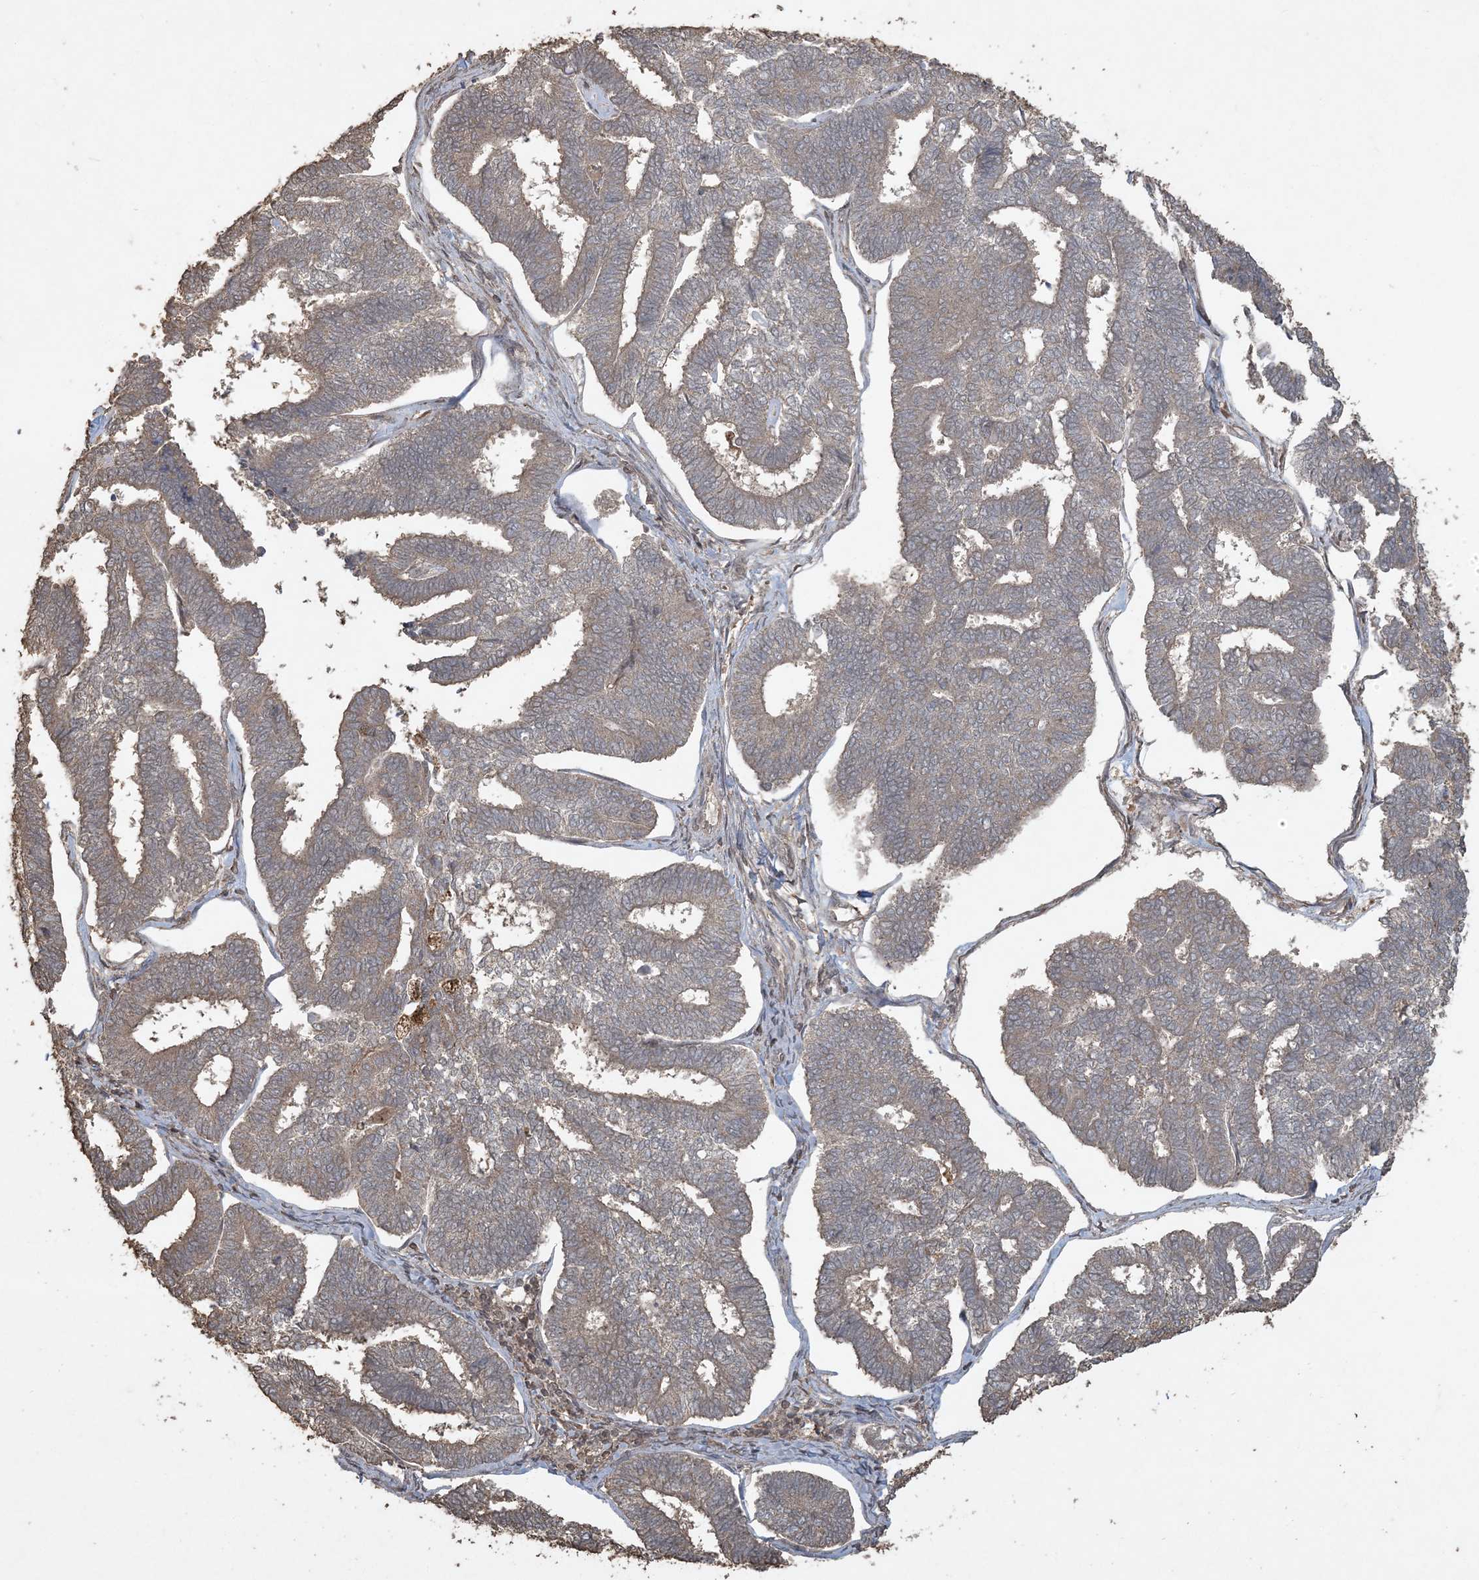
{"staining": {"intensity": "weak", "quantity": "25%-75%", "location": "cytoplasmic/membranous"}, "tissue": "endometrial cancer", "cell_type": "Tumor cells", "image_type": "cancer", "snomed": [{"axis": "morphology", "description": "Adenocarcinoma, NOS"}, {"axis": "topography", "description": "Endometrium"}], "caption": "Immunohistochemical staining of endometrial cancer shows low levels of weak cytoplasmic/membranous protein staining in approximately 25%-75% of tumor cells.", "gene": "EFCAB8", "patient": {"sex": "female", "age": 70}}